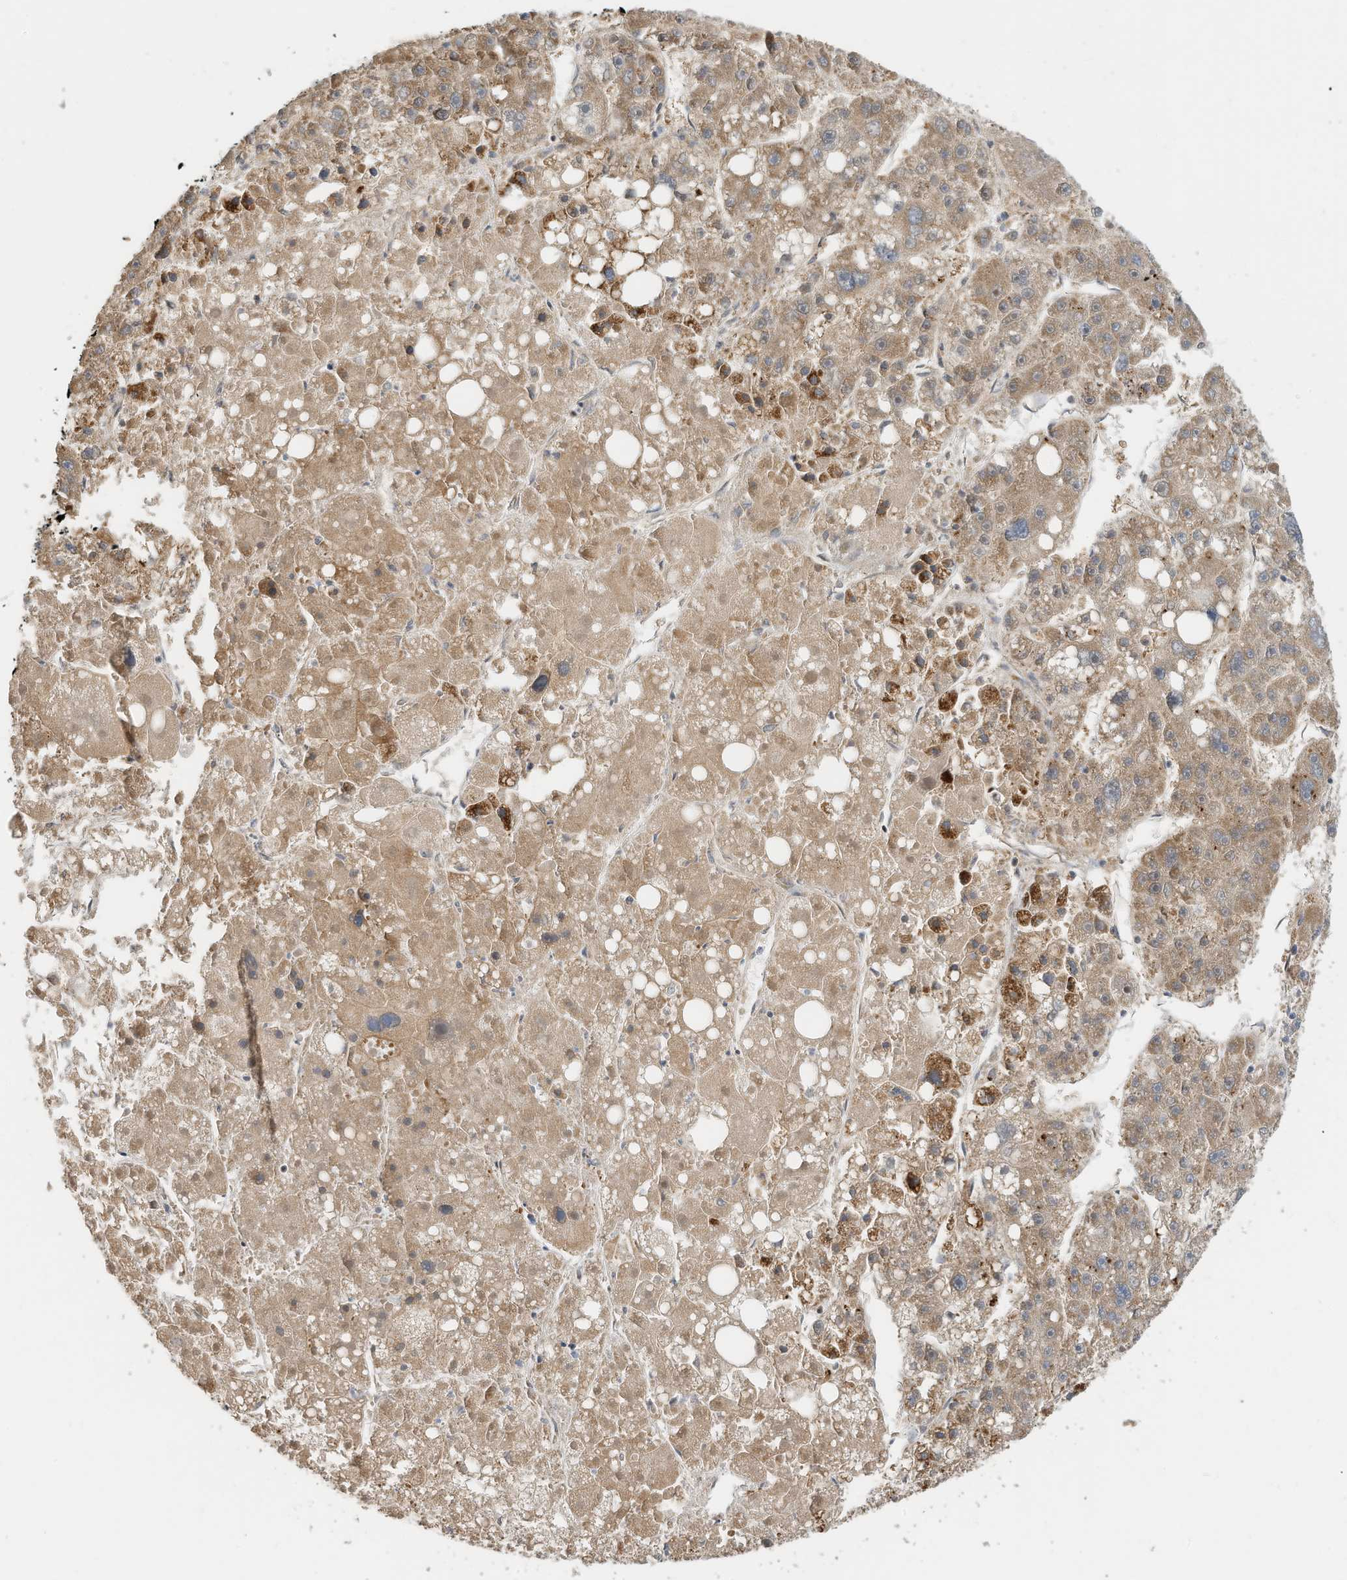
{"staining": {"intensity": "strong", "quantity": ">75%", "location": "cytoplasmic/membranous"}, "tissue": "liver cancer", "cell_type": "Tumor cells", "image_type": "cancer", "snomed": [{"axis": "morphology", "description": "Carcinoma, Hepatocellular, NOS"}, {"axis": "topography", "description": "Liver"}], "caption": "A brown stain shows strong cytoplasmic/membranous staining of a protein in liver cancer (hepatocellular carcinoma) tumor cells.", "gene": "METTL6", "patient": {"sex": "female", "age": 61}}